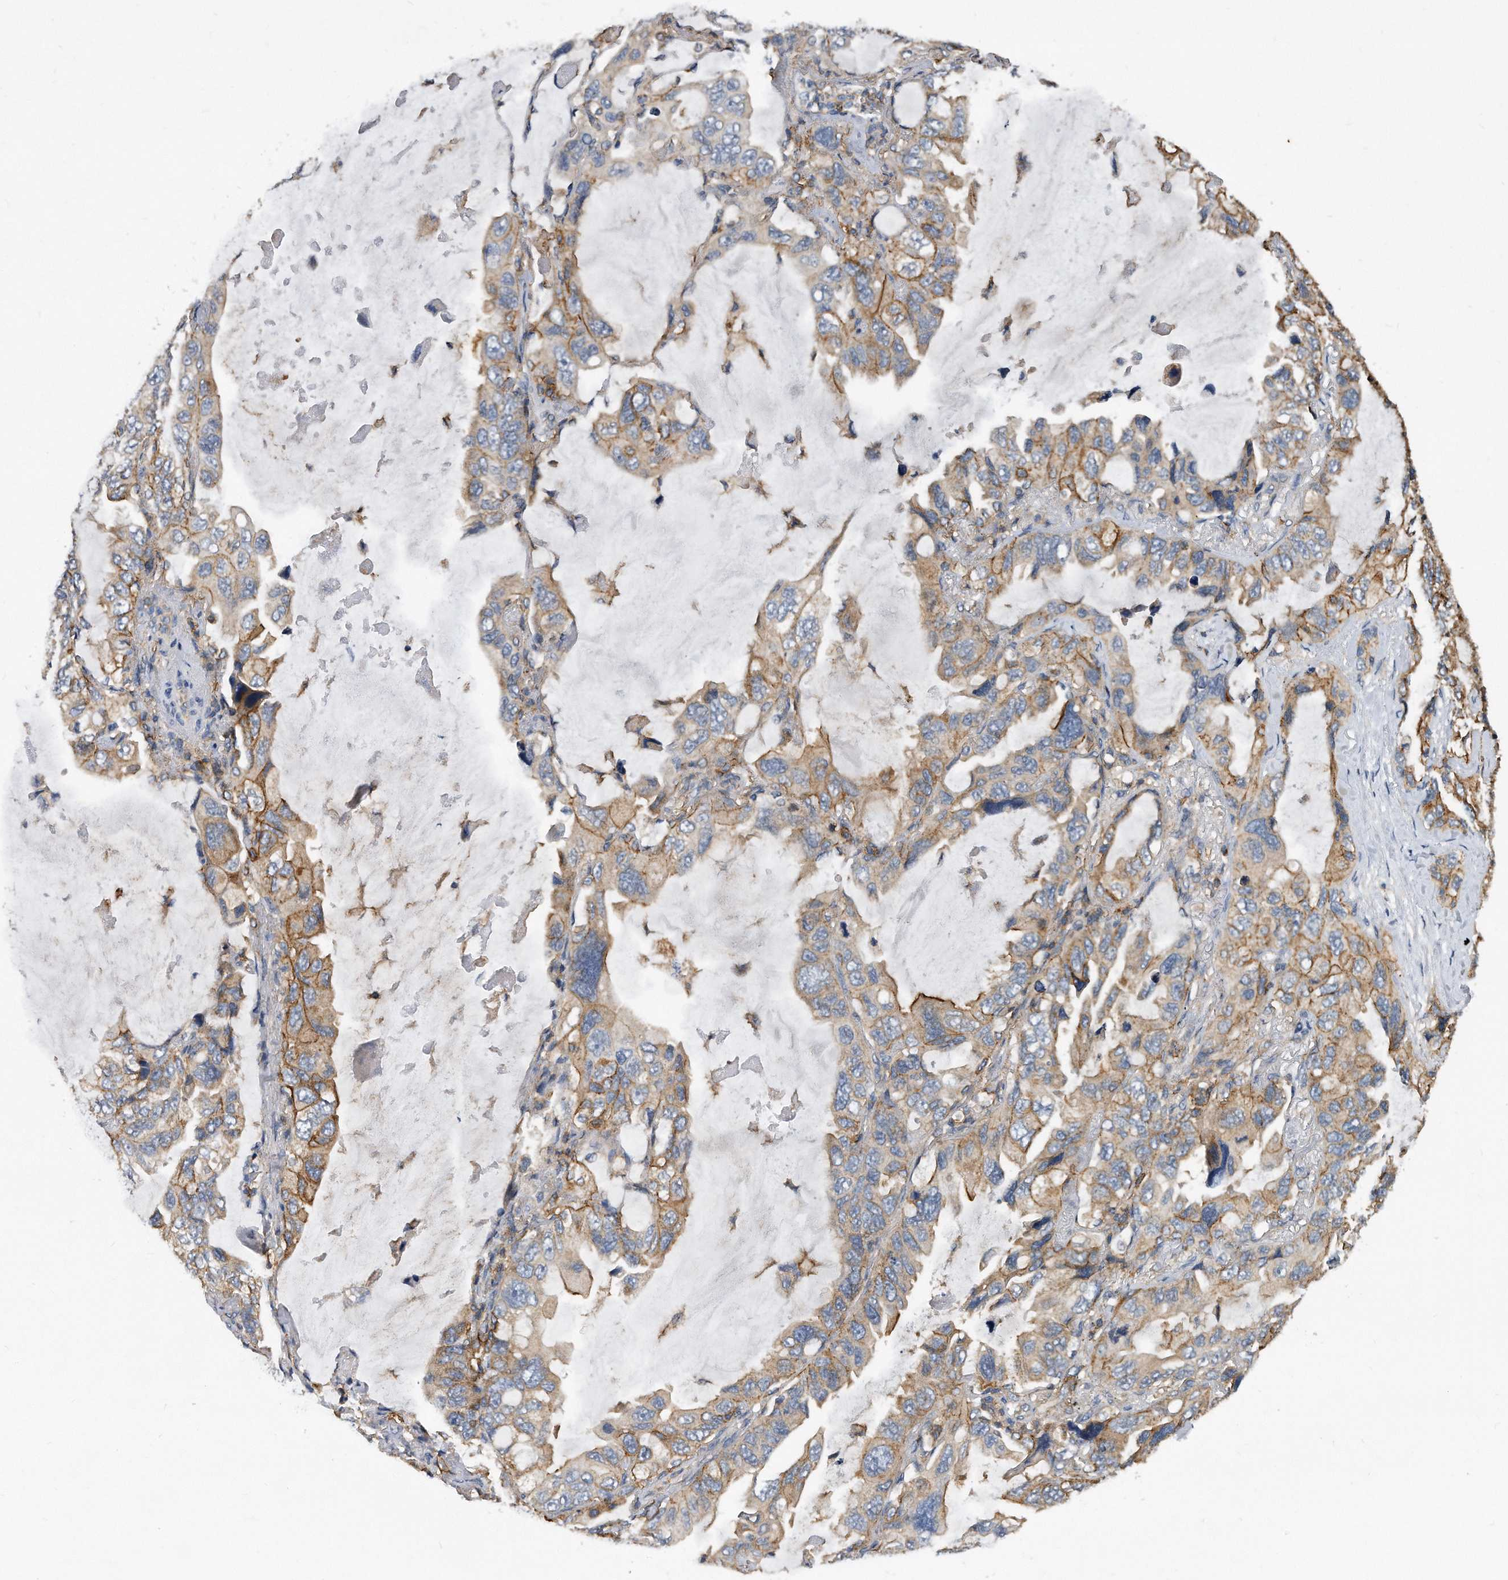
{"staining": {"intensity": "moderate", "quantity": "25%-75%", "location": "cytoplasmic/membranous"}, "tissue": "lung cancer", "cell_type": "Tumor cells", "image_type": "cancer", "snomed": [{"axis": "morphology", "description": "Squamous cell carcinoma, NOS"}, {"axis": "topography", "description": "Lung"}], "caption": "Protein expression analysis of human squamous cell carcinoma (lung) reveals moderate cytoplasmic/membranous staining in approximately 25%-75% of tumor cells. (Stains: DAB in brown, nuclei in blue, Microscopy: brightfield microscopy at high magnification).", "gene": "ATG5", "patient": {"sex": "female", "age": 73}}